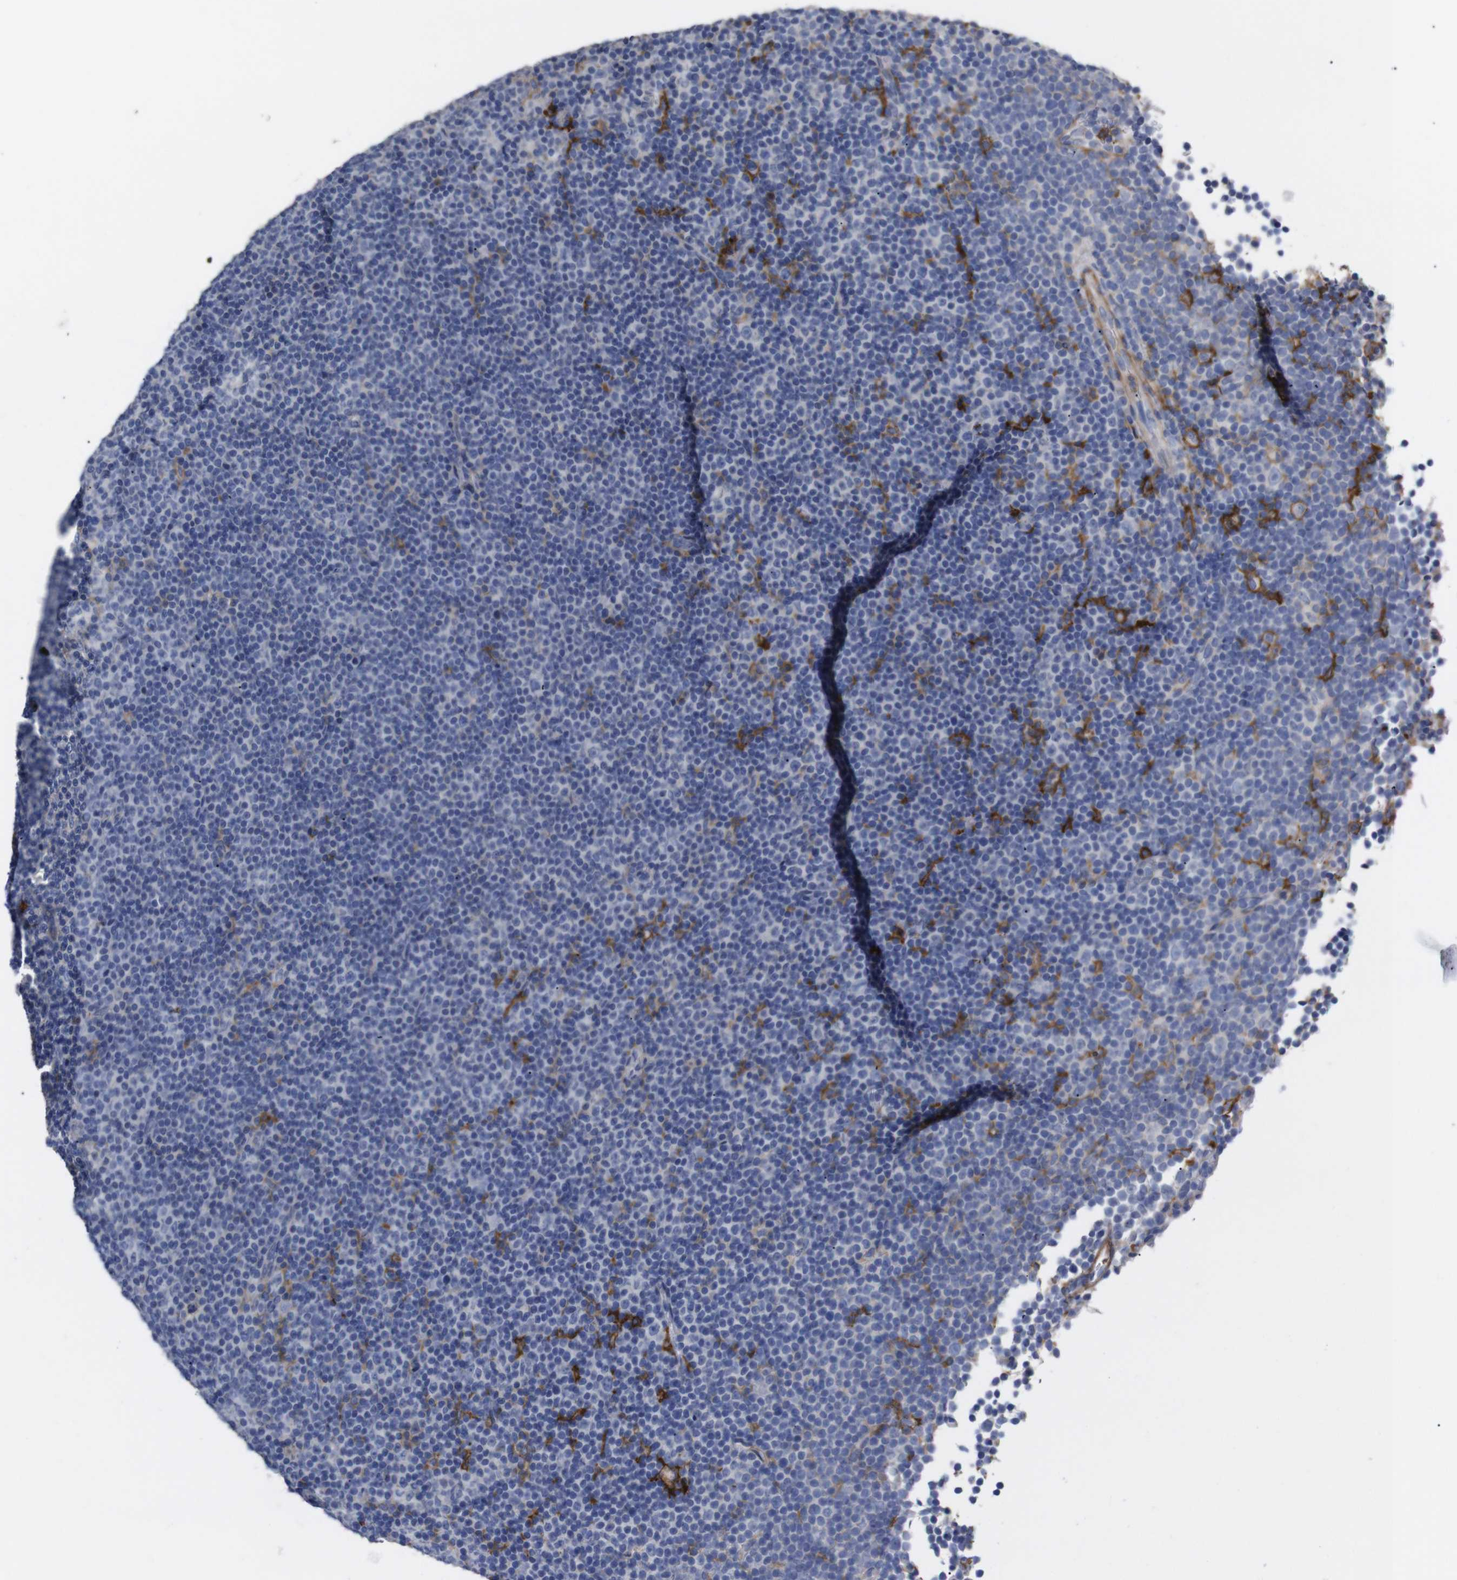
{"staining": {"intensity": "negative", "quantity": "none", "location": "none"}, "tissue": "lymphoma", "cell_type": "Tumor cells", "image_type": "cancer", "snomed": [{"axis": "morphology", "description": "Malignant lymphoma, non-Hodgkin's type, Low grade"}, {"axis": "topography", "description": "Lymph node"}], "caption": "The IHC photomicrograph has no significant staining in tumor cells of lymphoma tissue.", "gene": "C5AR1", "patient": {"sex": "female", "age": 67}}